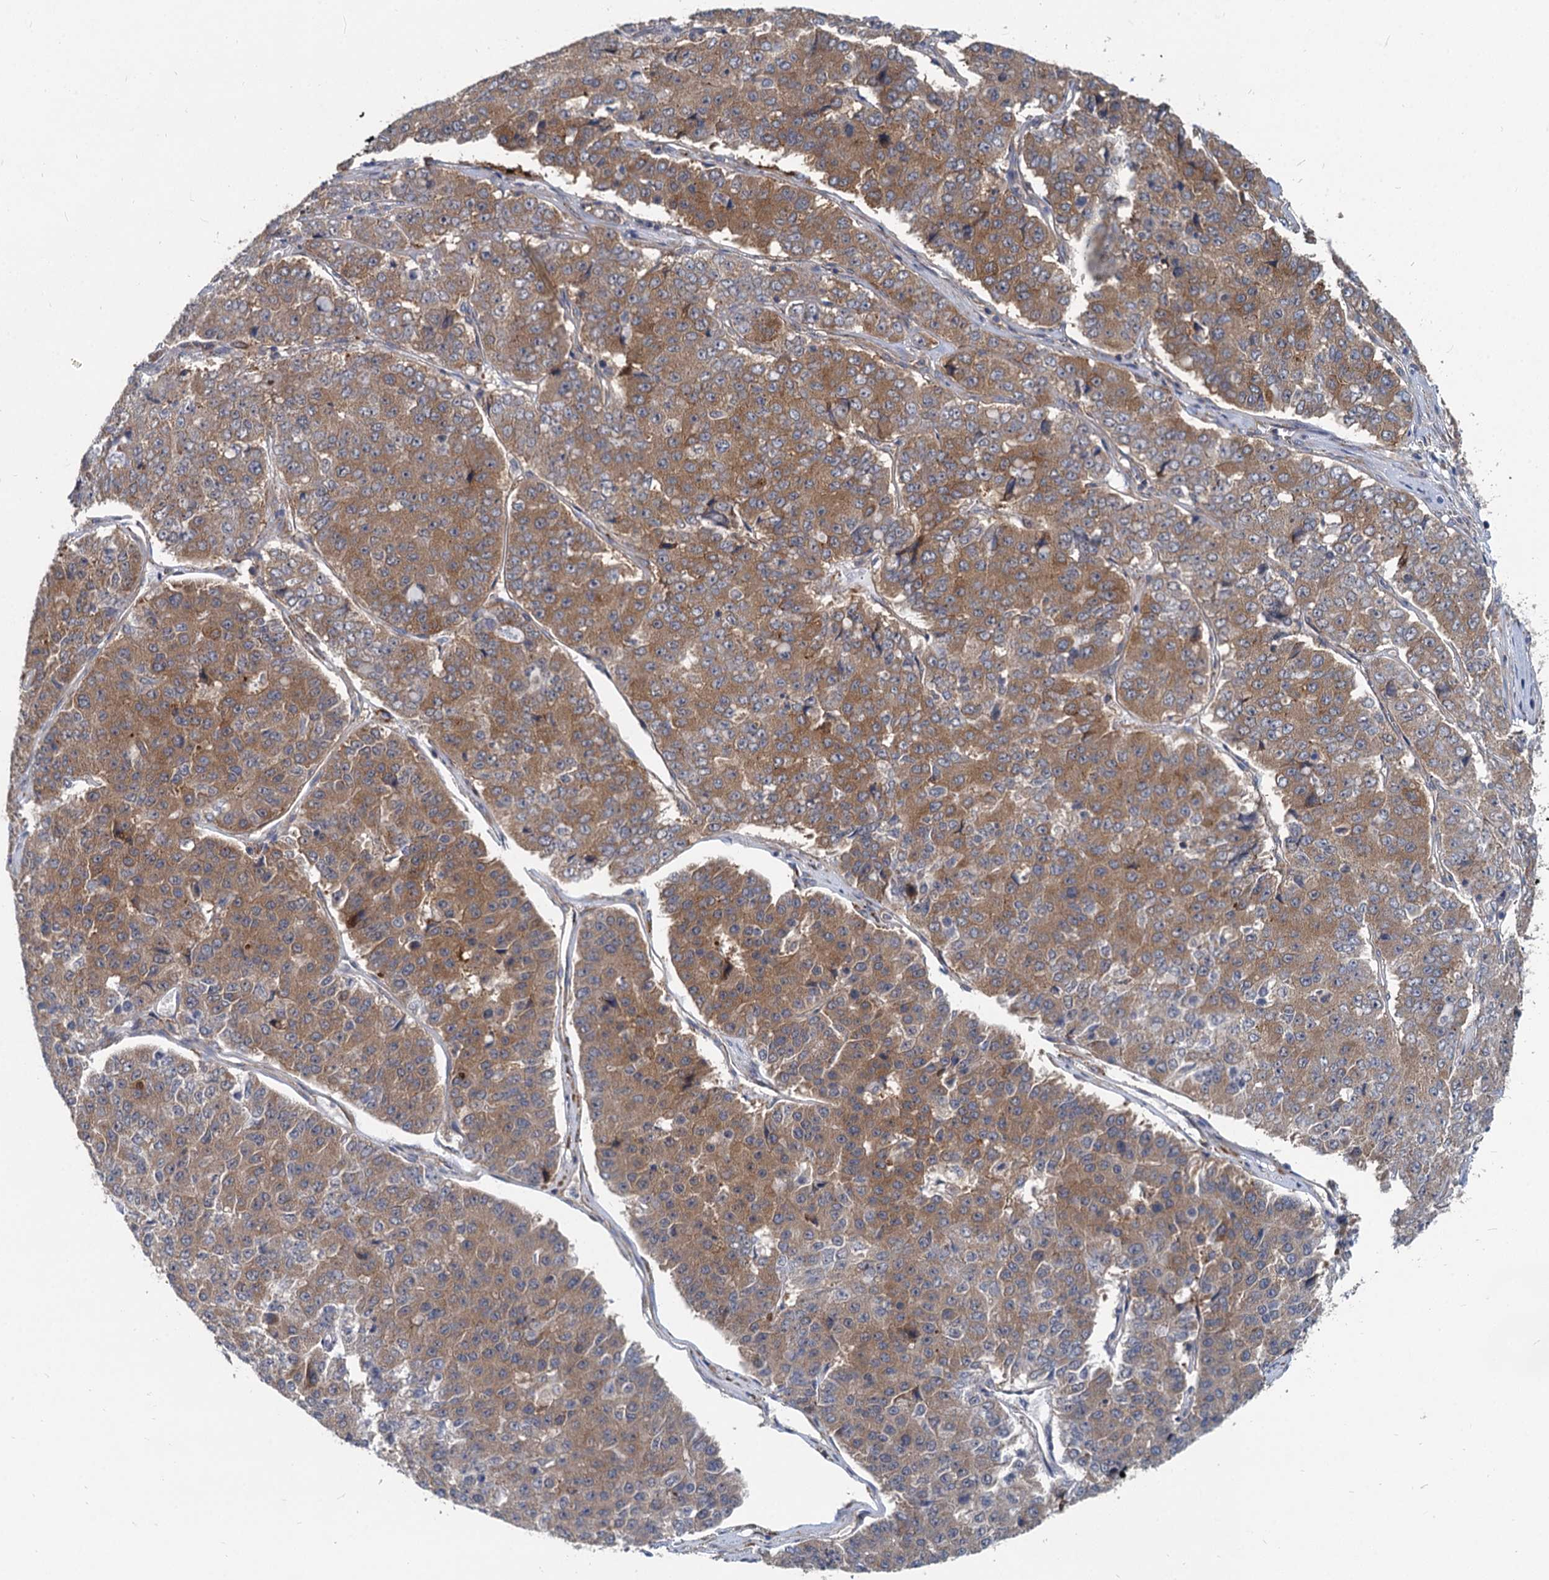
{"staining": {"intensity": "moderate", "quantity": "25%-75%", "location": "cytoplasmic/membranous"}, "tissue": "pancreatic cancer", "cell_type": "Tumor cells", "image_type": "cancer", "snomed": [{"axis": "morphology", "description": "Adenocarcinoma, NOS"}, {"axis": "topography", "description": "Pancreas"}], "caption": "Protein expression by immunohistochemistry (IHC) displays moderate cytoplasmic/membranous expression in about 25%-75% of tumor cells in pancreatic cancer.", "gene": "EIF2B2", "patient": {"sex": "male", "age": 50}}